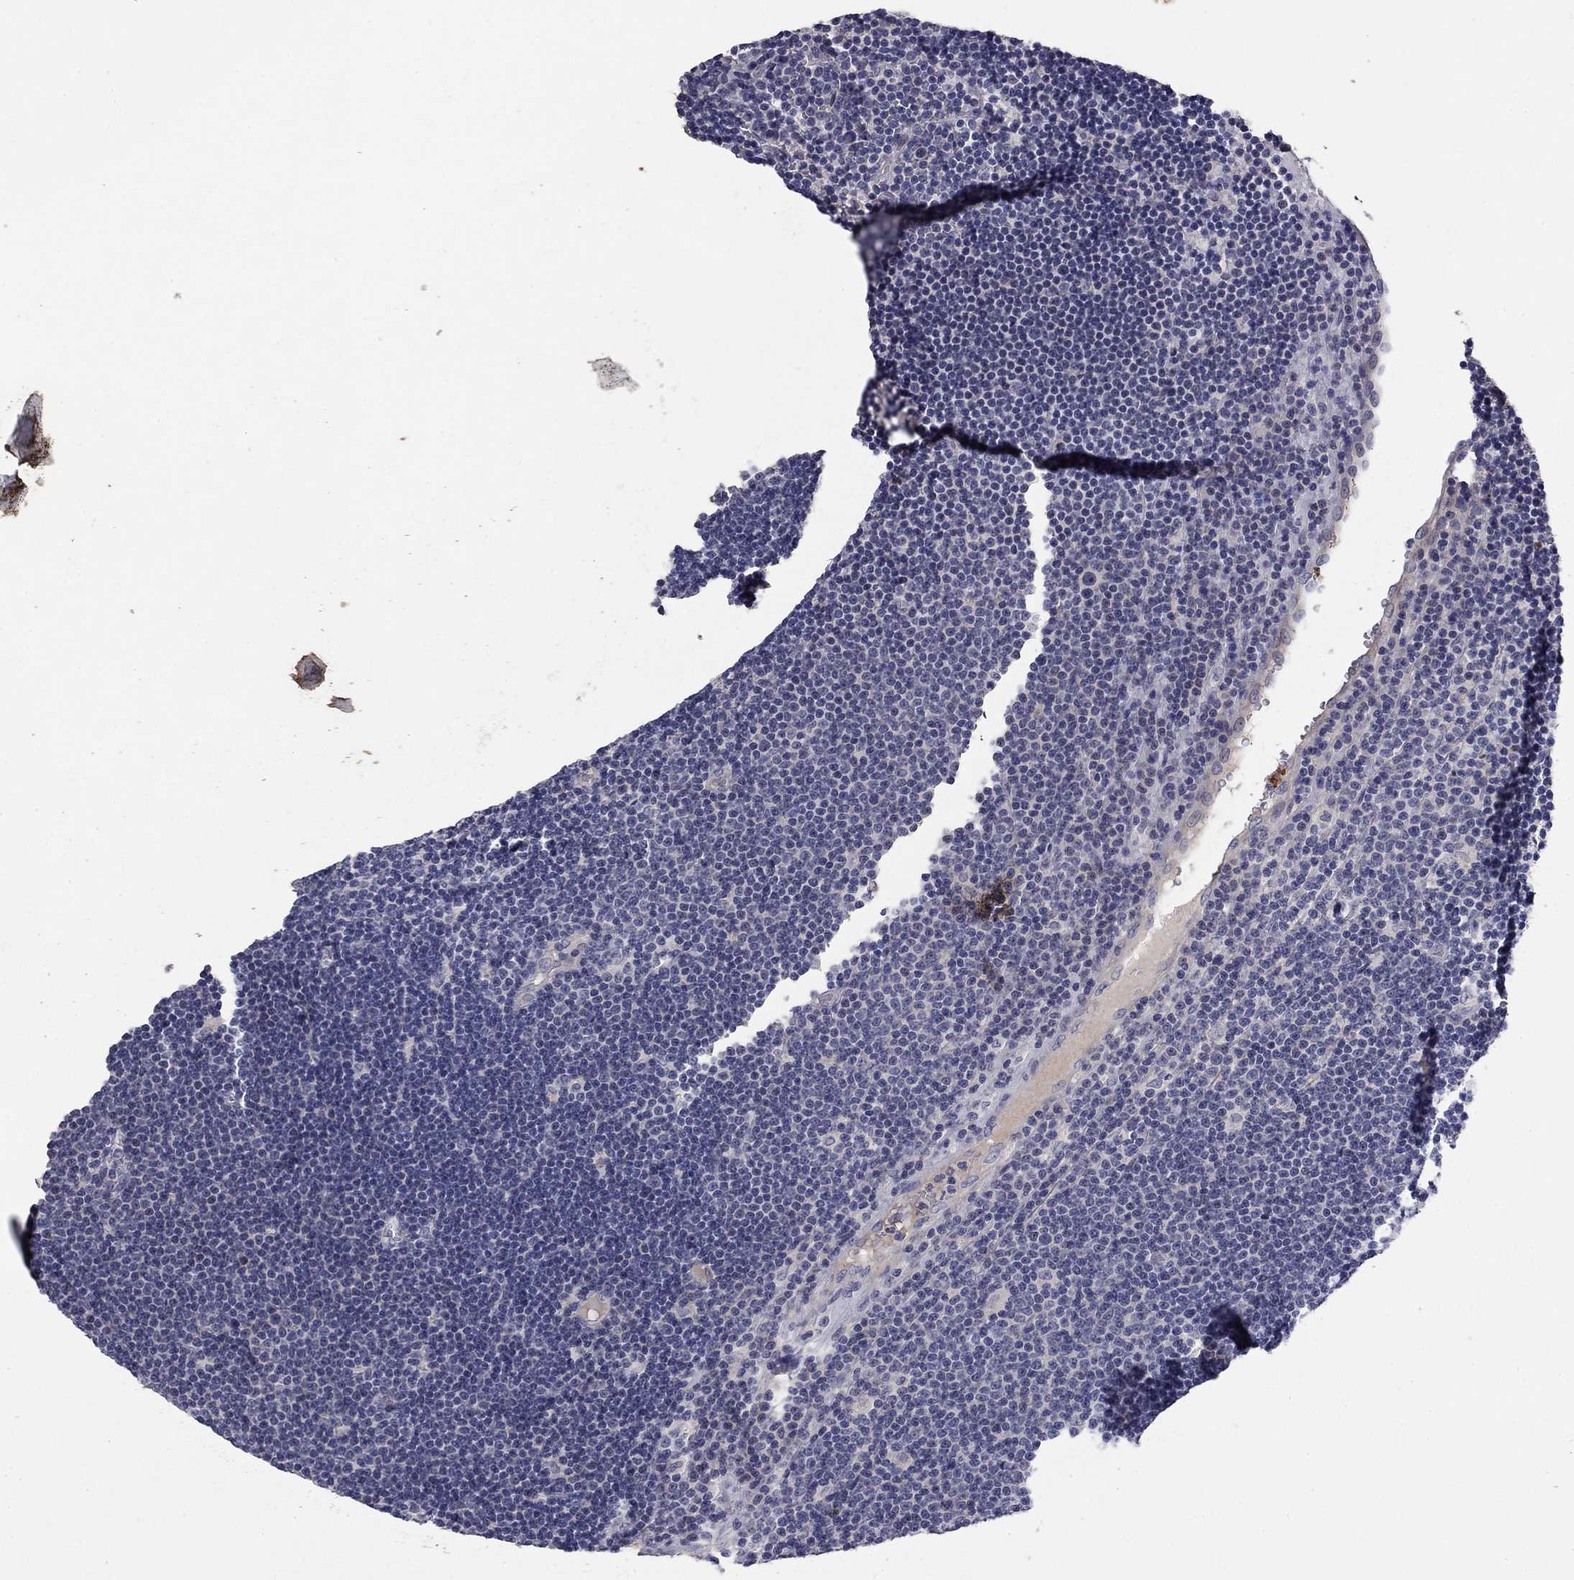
{"staining": {"intensity": "negative", "quantity": "none", "location": "none"}, "tissue": "lymphoma", "cell_type": "Tumor cells", "image_type": "cancer", "snomed": [{"axis": "morphology", "description": "Malignant lymphoma, non-Hodgkin's type, Low grade"}, {"axis": "topography", "description": "Brain"}], "caption": "Tumor cells show no significant positivity in lymphoma.", "gene": "COL2A1", "patient": {"sex": "female", "age": 66}}